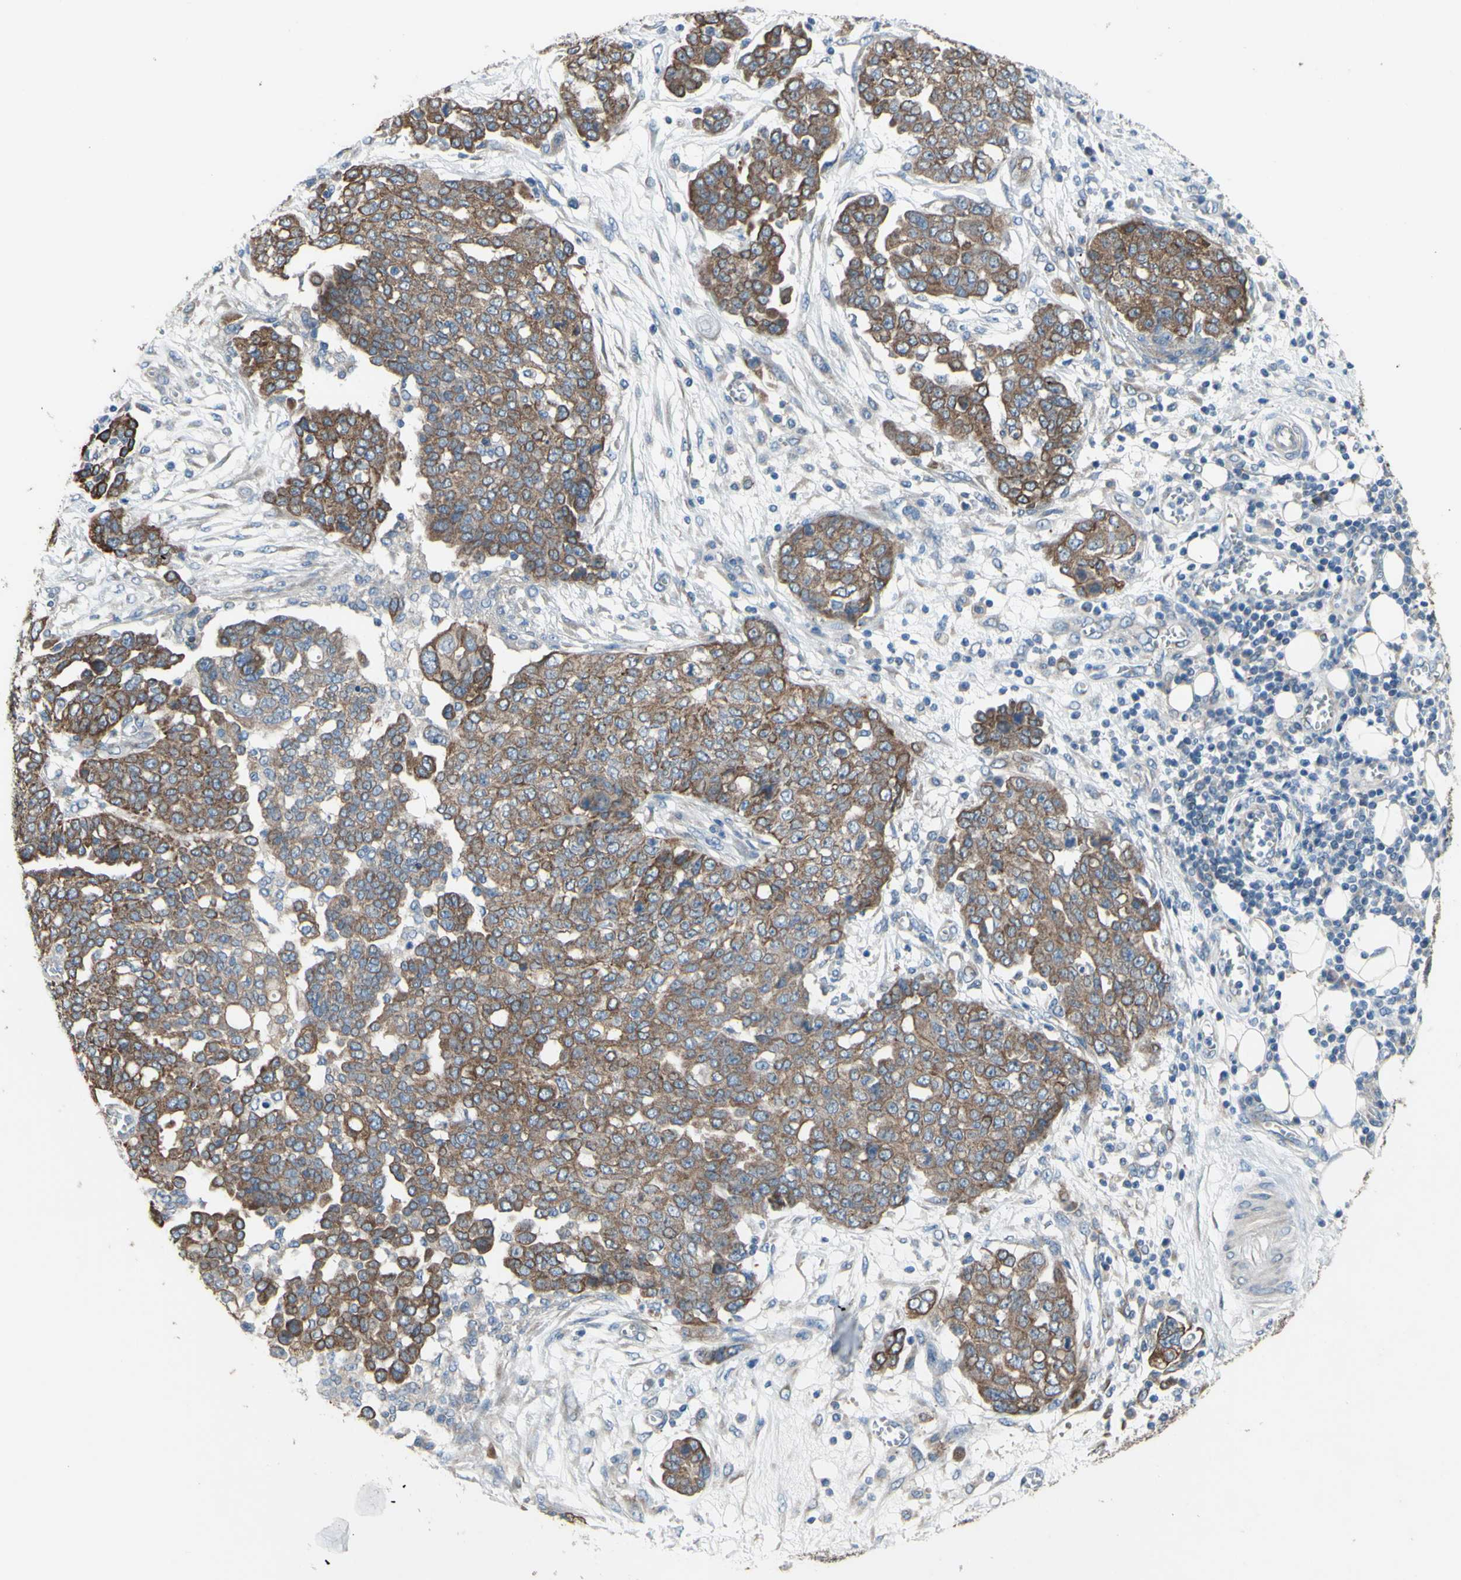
{"staining": {"intensity": "strong", "quantity": ">75%", "location": "cytoplasmic/membranous"}, "tissue": "ovarian cancer", "cell_type": "Tumor cells", "image_type": "cancer", "snomed": [{"axis": "morphology", "description": "Cystadenocarcinoma, serous, NOS"}, {"axis": "topography", "description": "Soft tissue"}, {"axis": "topography", "description": "Ovary"}], "caption": "Immunohistochemistry image of human ovarian serous cystadenocarcinoma stained for a protein (brown), which displays high levels of strong cytoplasmic/membranous positivity in approximately >75% of tumor cells.", "gene": "GRAMD2B", "patient": {"sex": "female", "age": 57}}